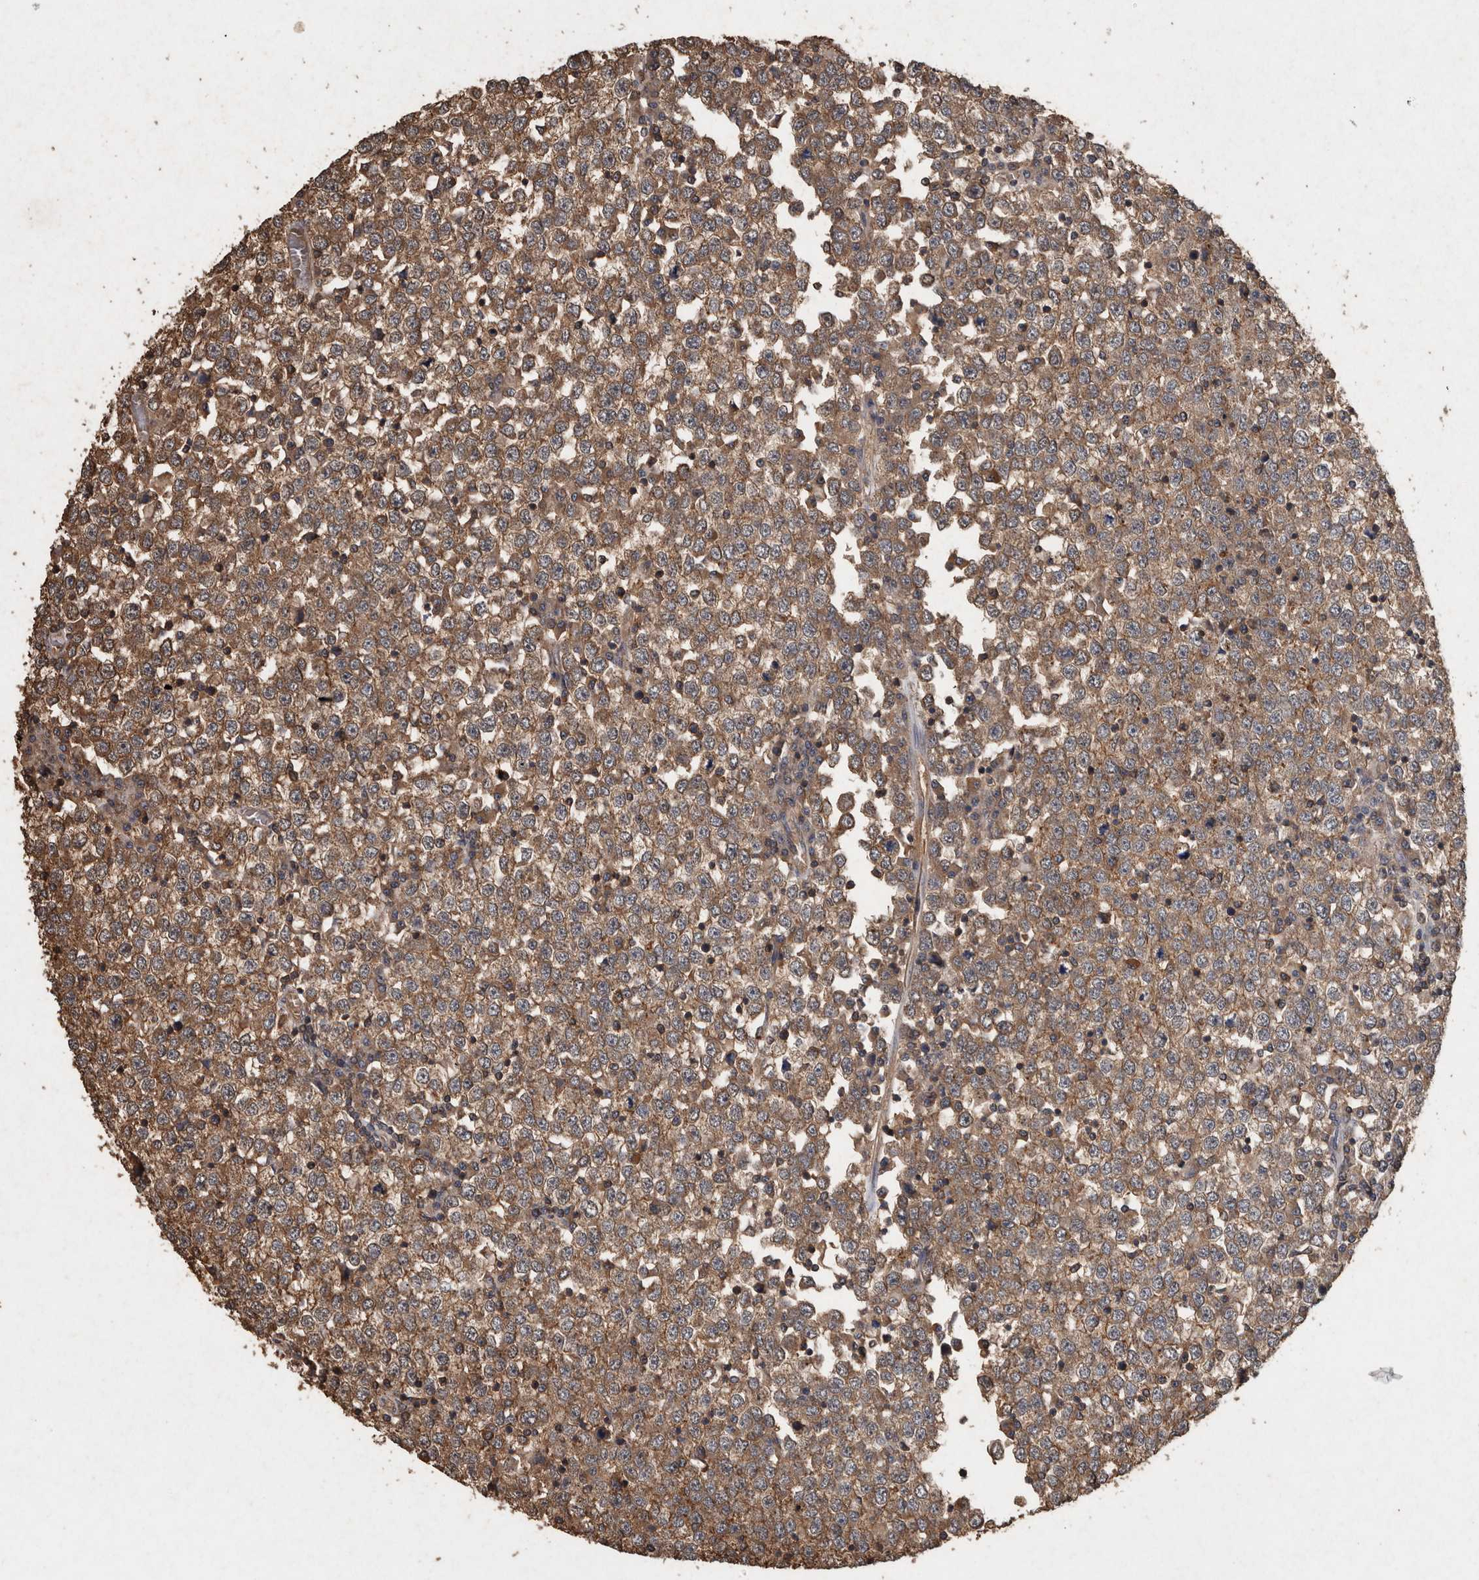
{"staining": {"intensity": "moderate", "quantity": ">75%", "location": "cytoplasmic/membranous"}, "tissue": "testis cancer", "cell_type": "Tumor cells", "image_type": "cancer", "snomed": [{"axis": "morphology", "description": "Seminoma, NOS"}, {"axis": "topography", "description": "Testis"}], "caption": "Moderate cytoplasmic/membranous staining is seen in about >75% of tumor cells in testis cancer.", "gene": "FGFRL1", "patient": {"sex": "male", "age": 65}}